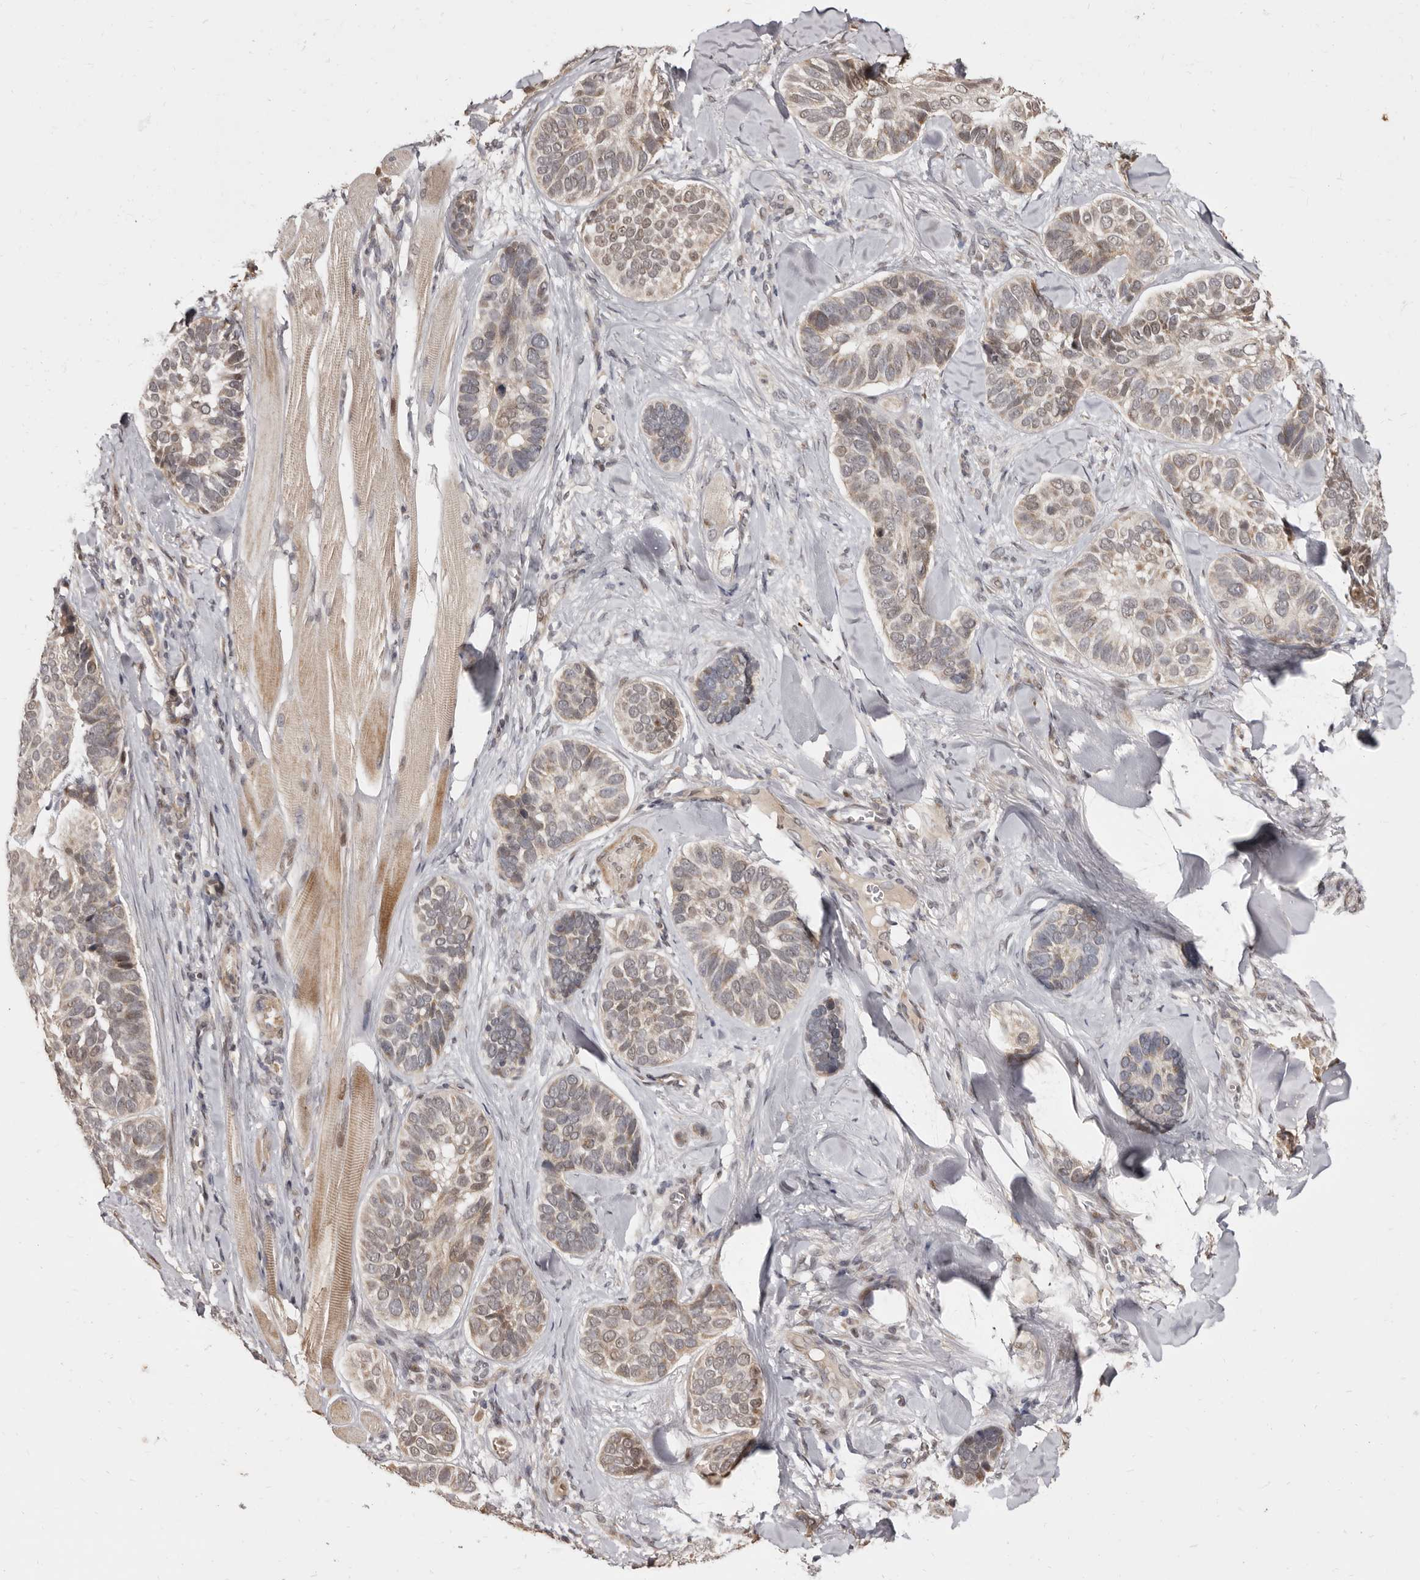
{"staining": {"intensity": "weak", "quantity": "25%-75%", "location": "cytoplasmic/membranous,nuclear"}, "tissue": "skin cancer", "cell_type": "Tumor cells", "image_type": "cancer", "snomed": [{"axis": "morphology", "description": "Basal cell carcinoma"}, {"axis": "topography", "description": "Skin"}], "caption": "Immunohistochemistry (IHC) micrograph of neoplastic tissue: human basal cell carcinoma (skin) stained using immunohistochemistry (IHC) shows low levels of weak protein expression localized specifically in the cytoplasmic/membranous and nuclear of tumor cells, appearing as a cytoplasmic/membranous and nuclear brown color.", "gene": "ZNF326", "patient": {"sex": "male", "age": 62}}